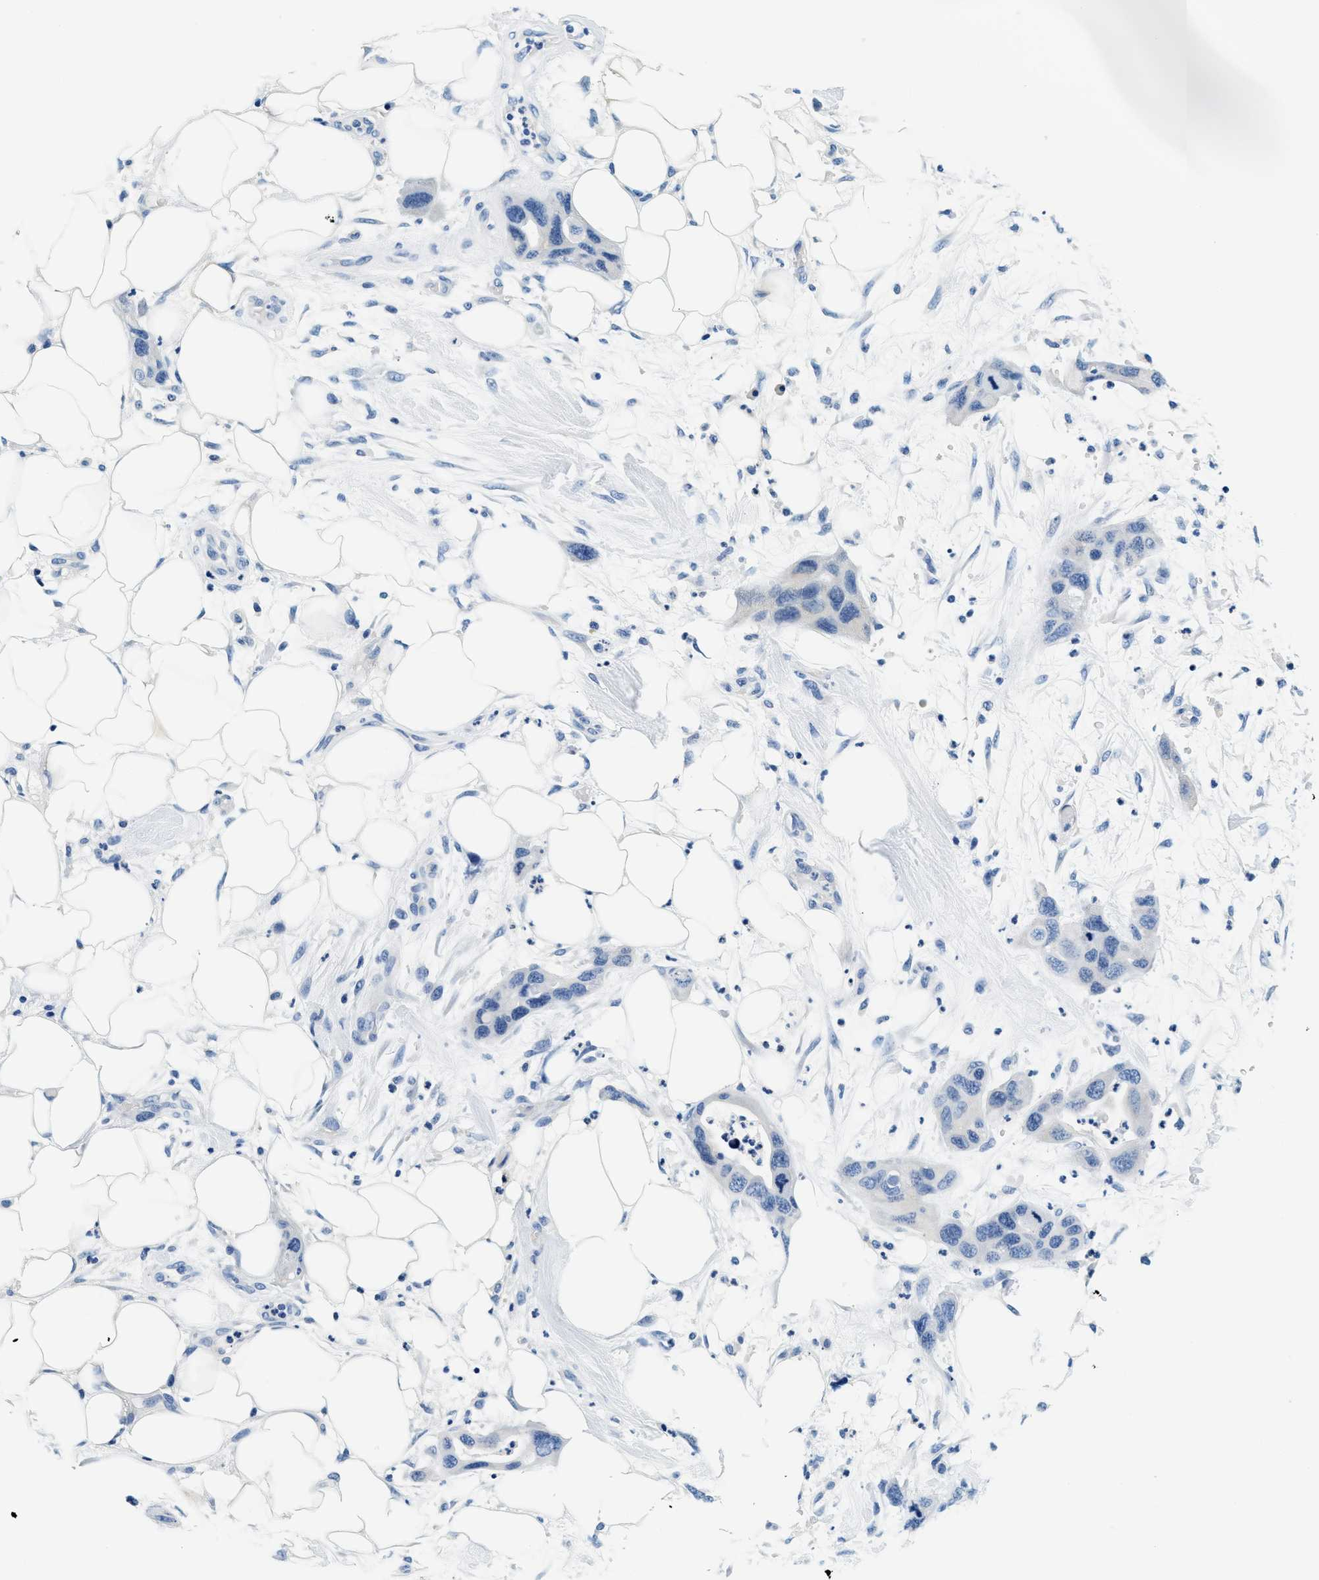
{"staining": {"intensity": "negative", "quantity": "none", "location": "none"}, "tissue": "pancreatic cancer", "cell_type": "Tumor cells", "image_type": "cancer", "snomed": [{"axis": "morphology", "description": "Adenocarcinoma, NOS"}, {"axis": "topography", "description": "Pancreas"}], "caption": "Photomicrograph shows no significant protein staining in tumor cells of pancreatic cancer (adenocarcinoma).", "gene": "GSTM3", "patient": {"sex": "female", "age": 71}}